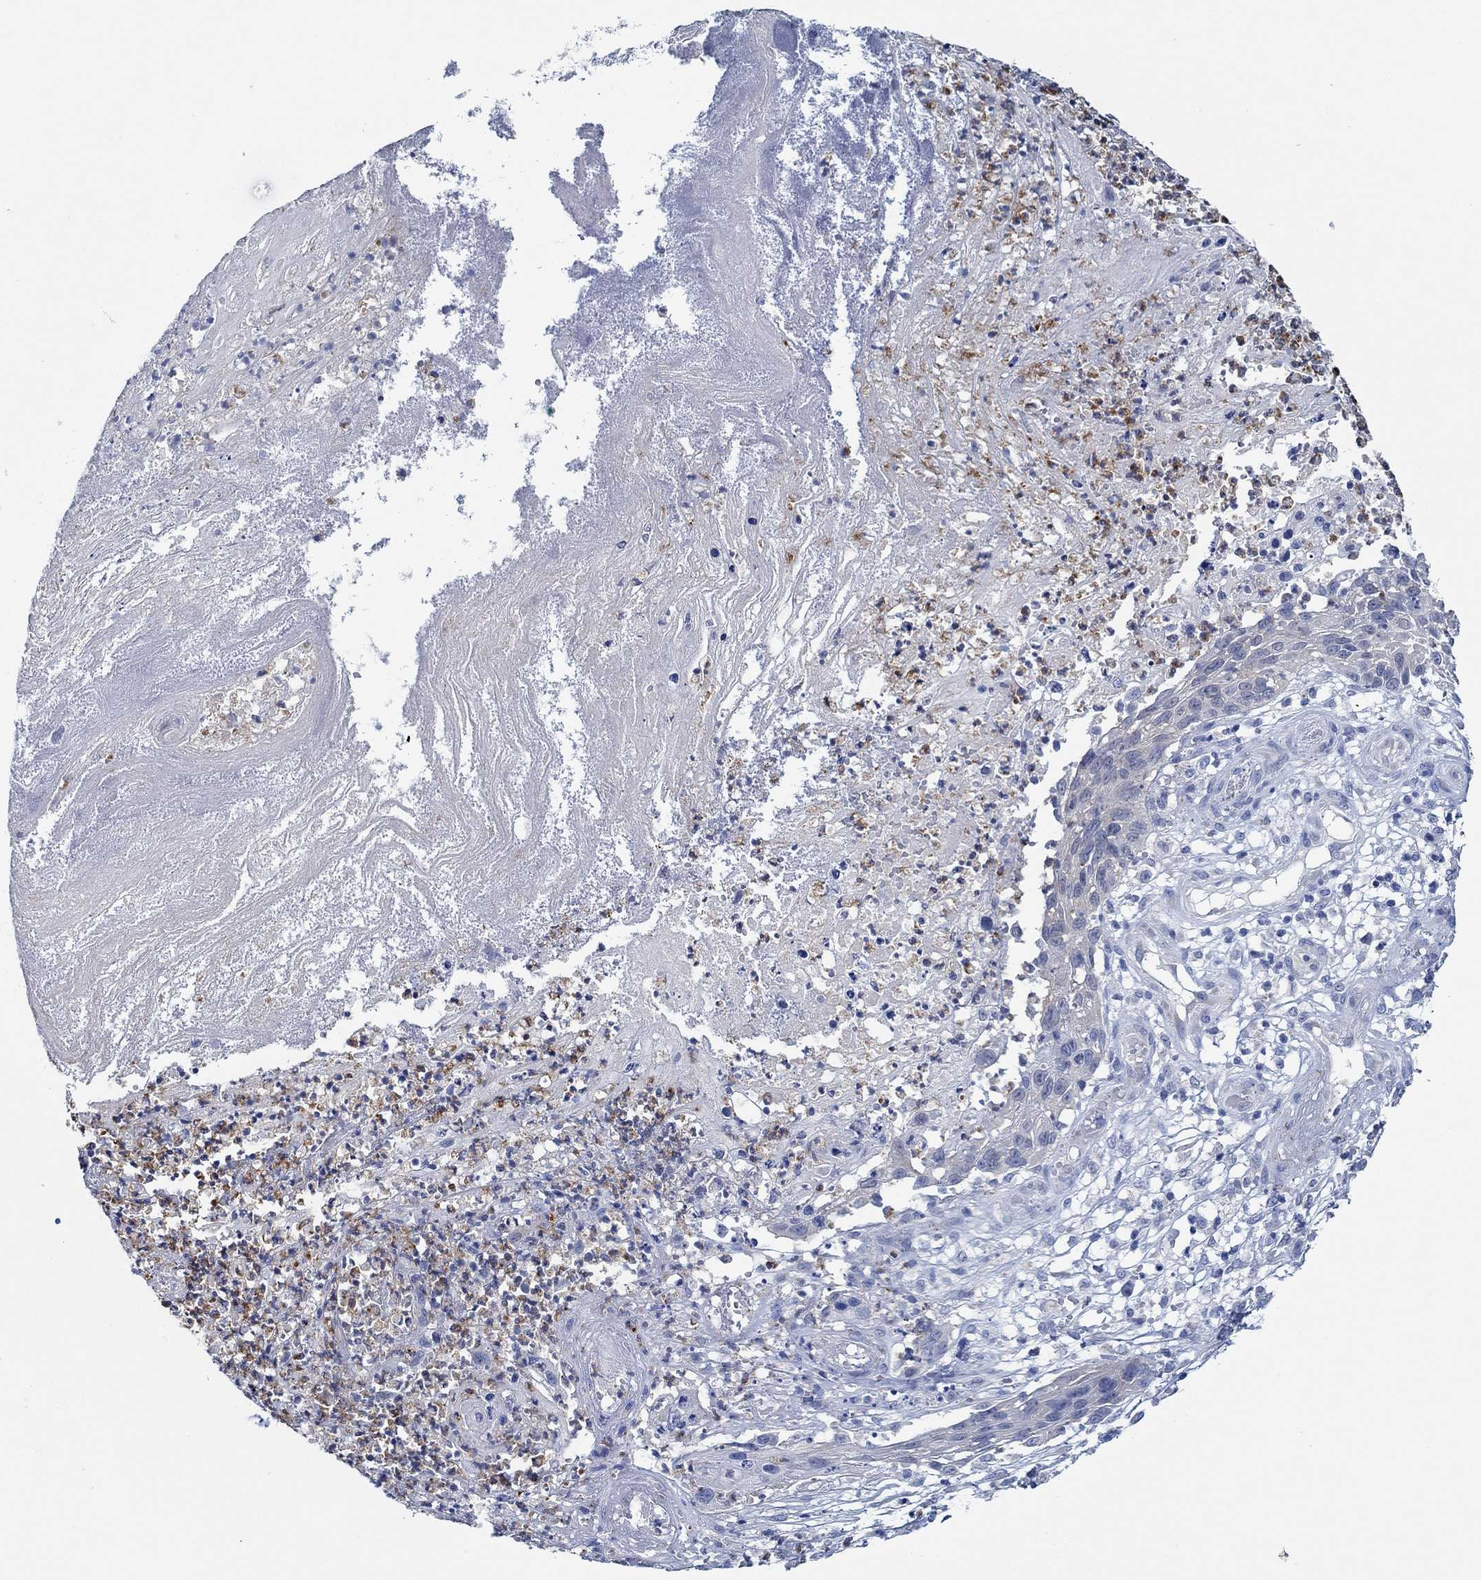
{"staining": {"intensity": "negative", "quantity": "none", "location": "none"}, "tissue": "skin cancer", "cell_type": "Tumor cells", "image_type": "cancer", "snomed": [{"axis": "morphology", "description": "Squamous cell carcinoma, NOS"}, {"axis": "topography", "description": "Skin"}], "caption": "Skin cancer stained for a protein using immunohistochemistry shows no staining tumor cells.", "gene": "ZNF671", "patient": {"sex": "male", "age": 92}}